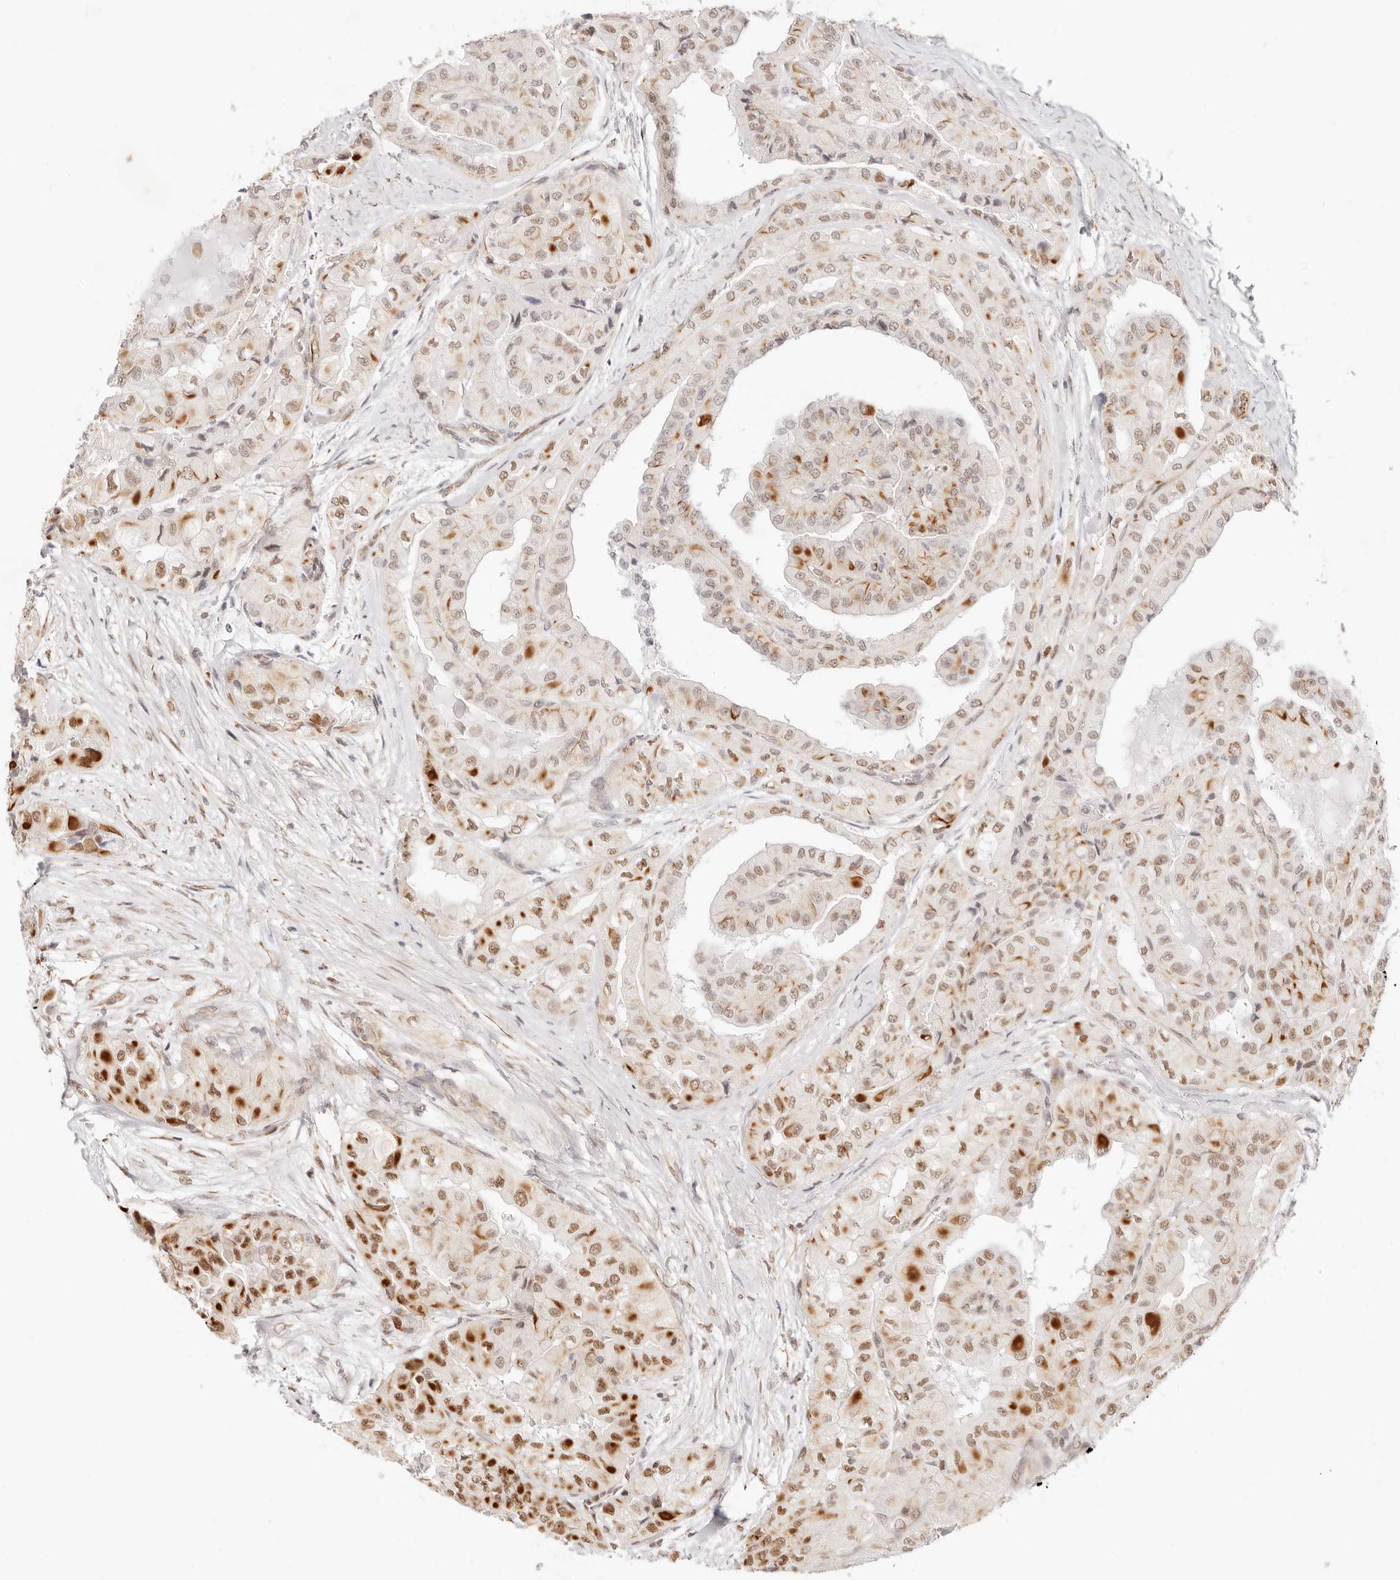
{"staining": {"intensity": "moderate", "quantity": ">75%", "location": "nuclear"}, "tissue": "thyroid cancer", "cell_type": "Tumor cells", "image_type": "cancer", "snomed": [{"axis": "morphology", "description": "Papillary adenocarcinoma, NOS"}, {"axis": "topography", "description": "Thyroid gland"}], "caption": "Tumor cells exhibit medium levels of moderate nuclear staining in about >75% of cells in human thyroid papillary adenocarcinoma.", "gene": "ZC3H11A", "patient": {"sex": "female", "age": 59}}